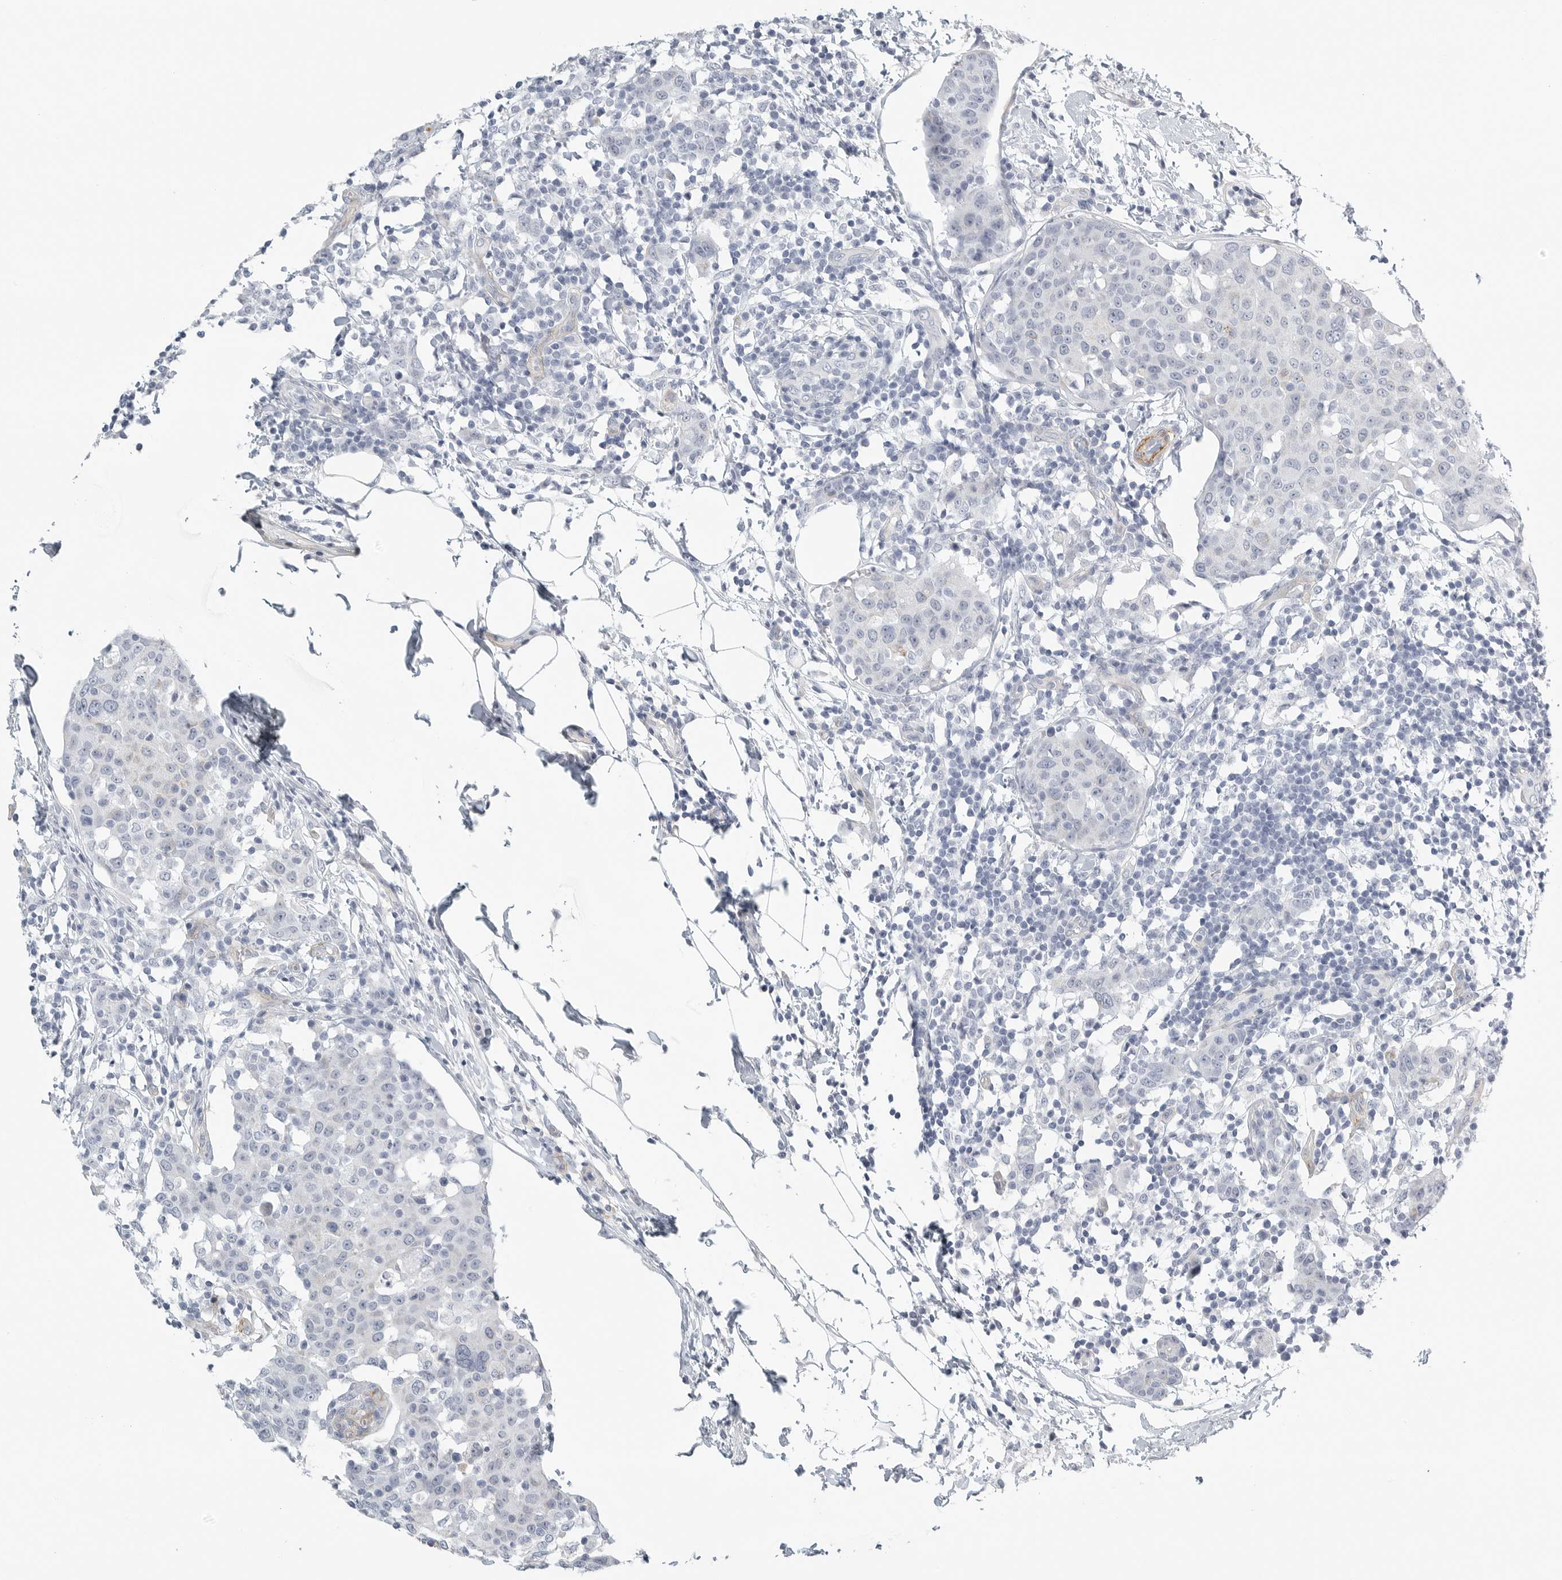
{"staining": {"intensity": "negative", "quantity": "none", "location": "none"}, "tissue": "breast cancer", "cell_type": "Tumor cells", "image_type": "cancer", "snomed": [{"axis": "morphology", "description": "Normal tissue, NOS"}, {"axis": "morphology", "description": "Duct carcinoma"}, {"axis": "topography", "description": "Breast"}], "caption": "The micrograph demonstrates no significant staining in tumor cells of breast cancer (intraductal carcinoma).", "gene": "TNR", "patient": {"sex": "female", "age": 37}}